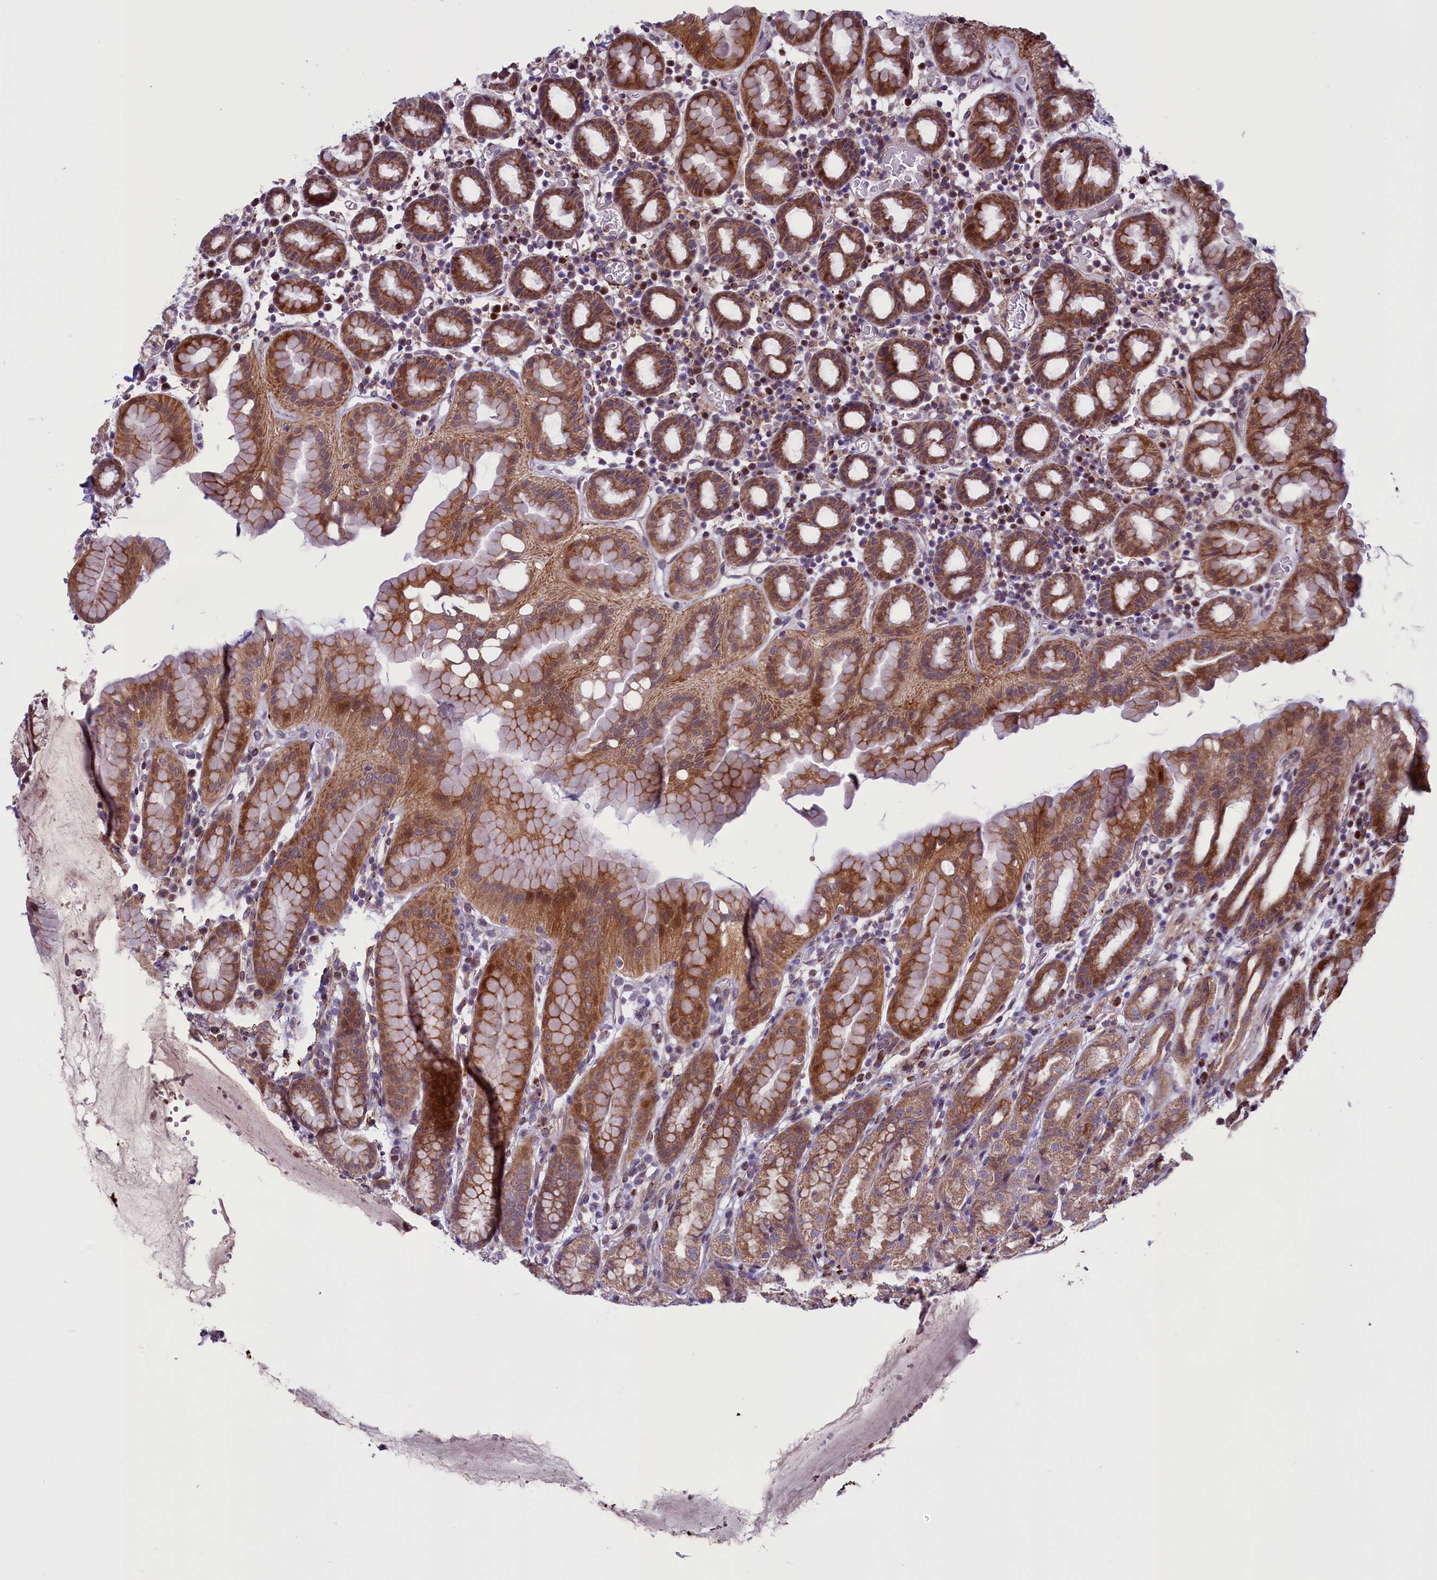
{"staining": {"intensity": "moderate", "quantity": "25%-75%", "location": "cytoplasmic/membranous"}, "tissue": "stomach", "cell_type": "Glandular cells", "image_type": "normal", "snomed": [{"axis": "morphology", "description": "Normal tissue, NOS"}, {"axis": "topography", "description": "Stomach, upper"}], "caption": "DAB immunohistochemical staining of benign stomach exhibits moderate cytoplasmic/membranous protein expression in approximately 25%-75% of glandular cells.", "gene": "MIEF2", "patient": {"sex": "male", "age": 47}}